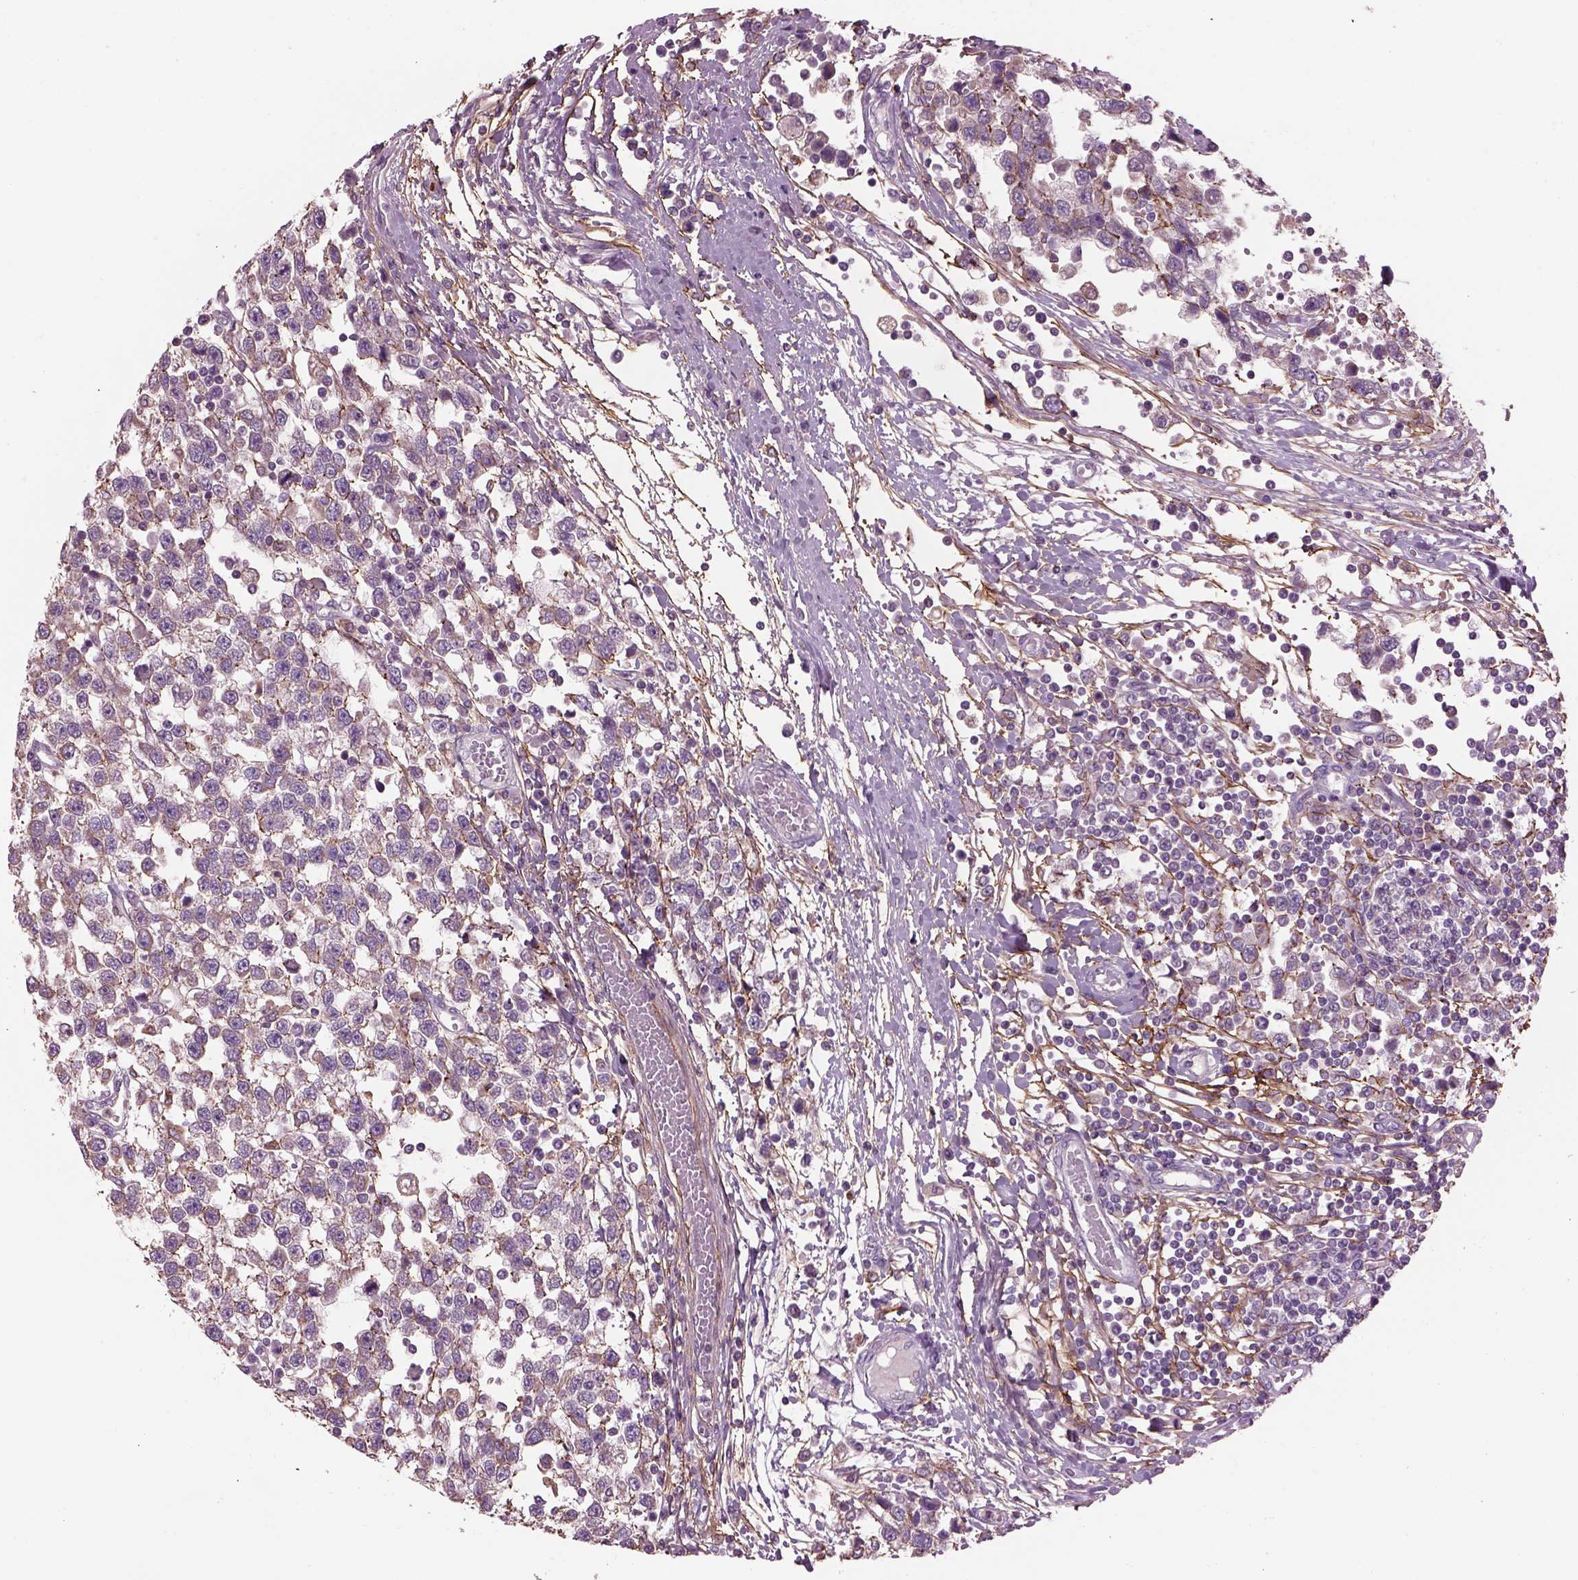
{"staining": {"intensity": "negative", "quantity": "none", "location": "none"}, "tissue": "testis cancer", "cell_type": "Tumor cells", "image_type": "cancer", "snomed": [{"axis": "morphology", "description": "Seminoma, NOS"}, {"axis": "topography", "description": "Testis"}], "caption": "An immunohistochemistry (IHC) photomicrograph of testis cancer (seminoma) is shown. There is no staining in tumor cells of testis cancer (seminoma). Brightfield microscopy of immunohistochemistry stained with DAB (brown) and hematoxylin (blue), captured at high magnification.", "gene": "EMILIN2", "patient": {"sex": "male", "age": 34}}